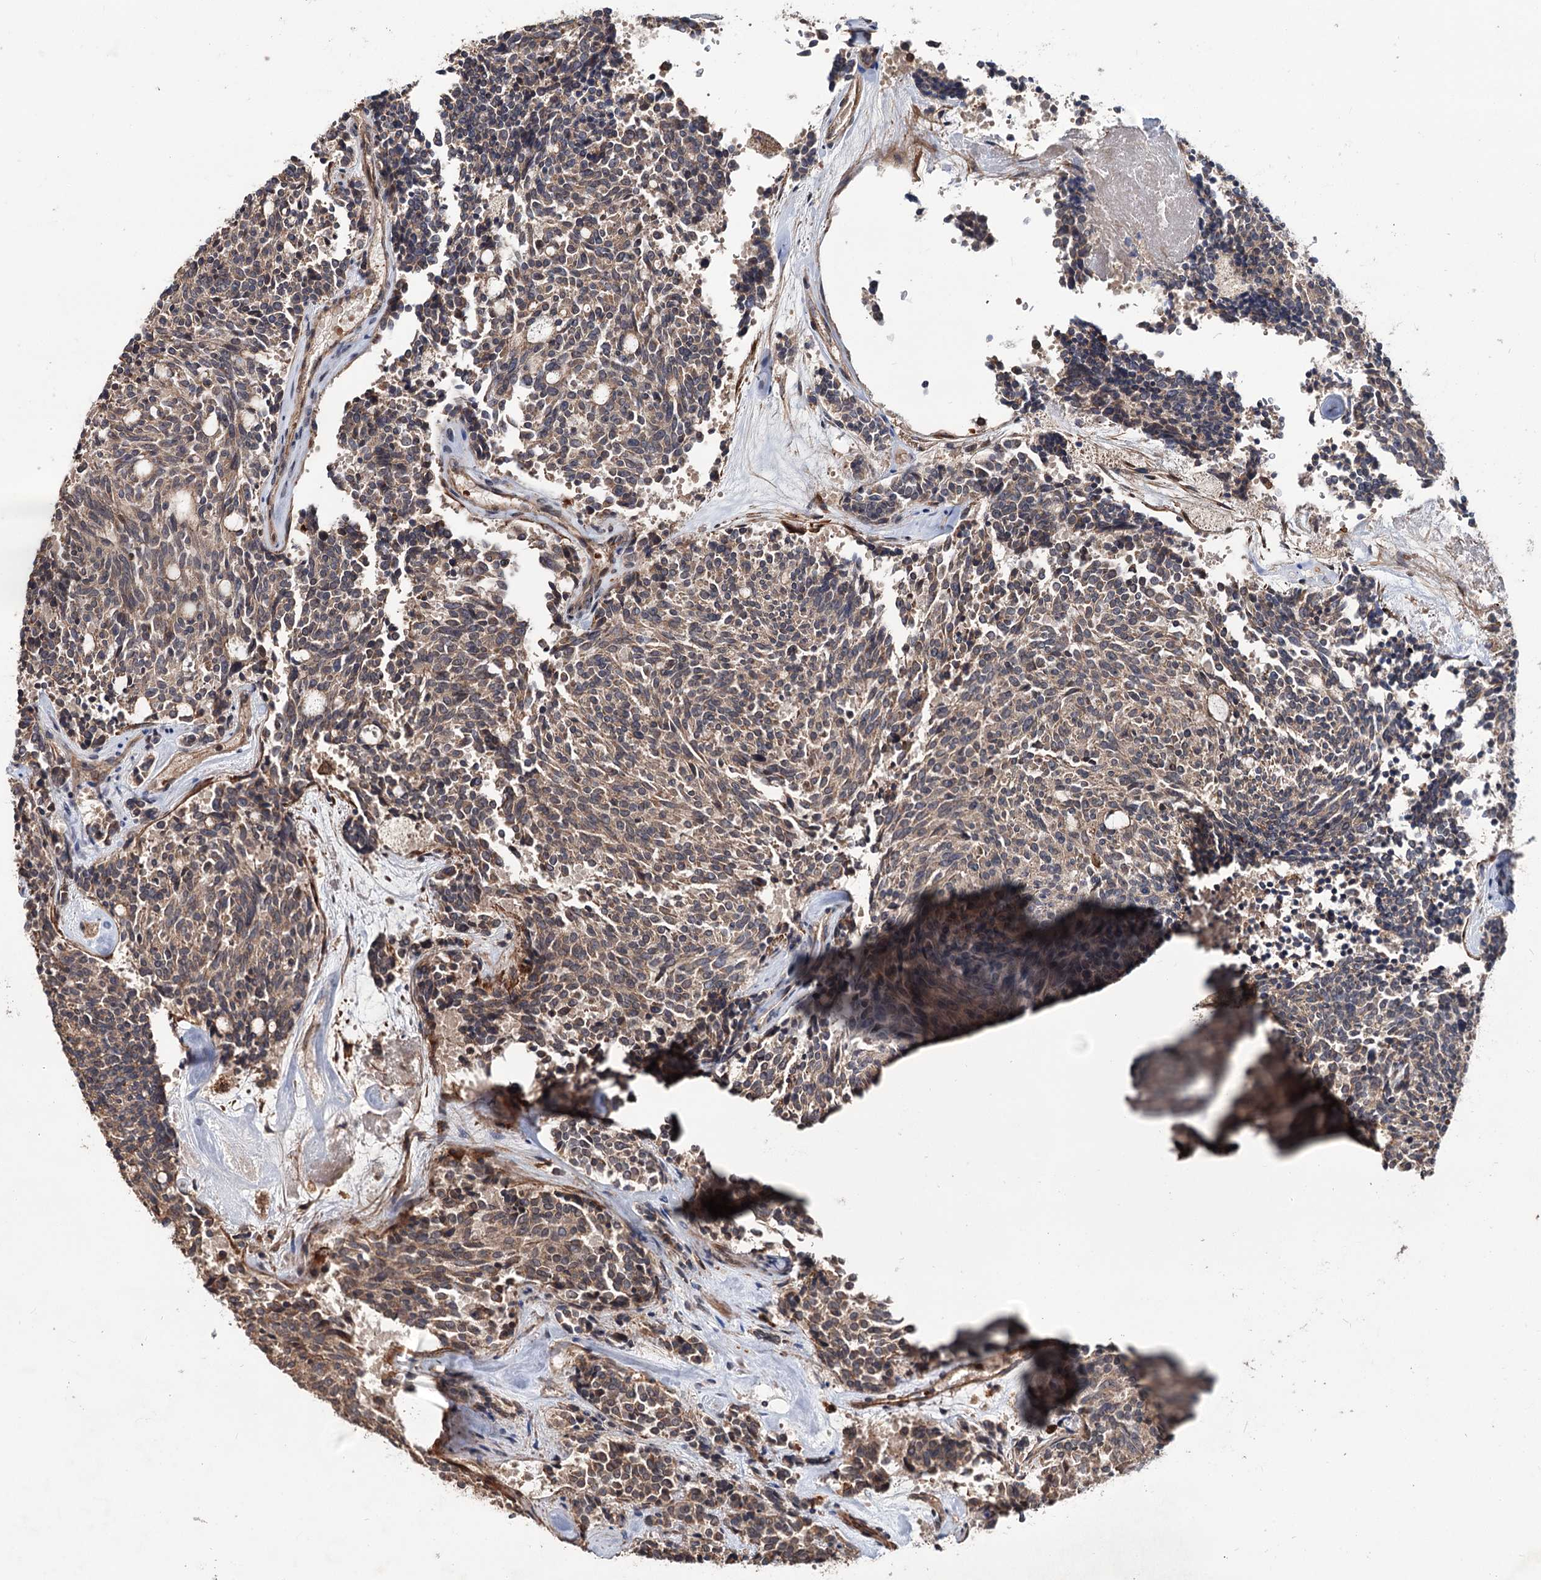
{"staining": {"intensity": "weak", "quantity": ">75%", "location": "cytoplasmic/membranous"}, "tissue": "carcinoid", "cell_type": "Tumor cells", "image_type": "cancer", "snomed": [{"axis": "morphology", "description": "Carcinoid, malignant, NOS"}, {"axis": "topography", "description": "Pancreas"}], "caption": "This histopathology image demonstrates carcinoid stained with immunohistochemistry to label a protein in brown. The cytoplasmic/membranous of tumor cells show weak positivity for the protein. Nuclei are counter-stained blue.", "gene": "GRIP1", "patient": {"sex": "female", "age": 54}}